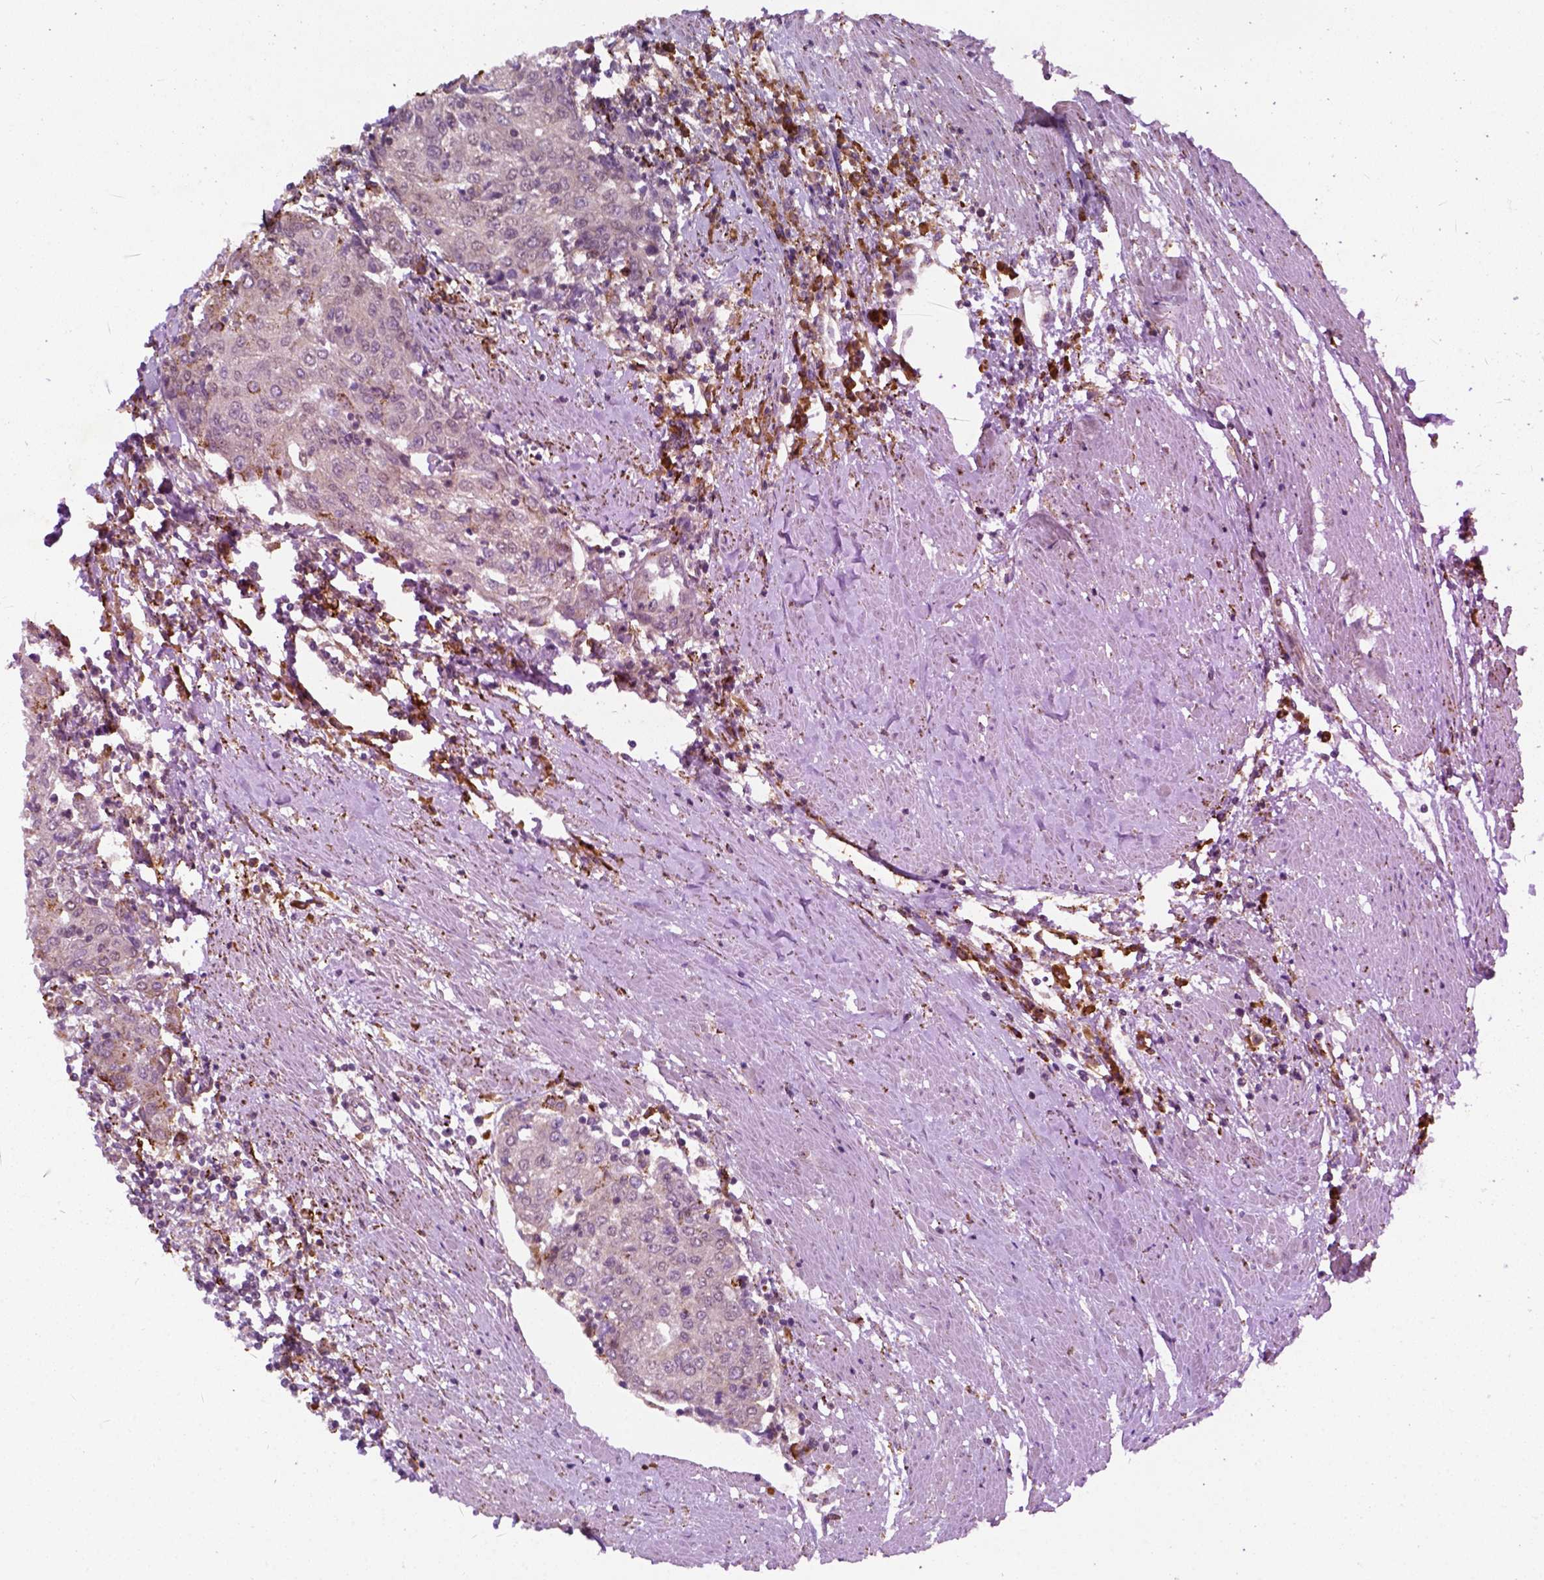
{"staining": {"intensity": "negative", "quantity": "none", "location": "none"}, "tissue": "urothelial cancer", "cell_type": "Tumor cells", "image_type": "cancer", "snomed": [{"axis": "morphology", "description": "Urothelial carcinoma, High grade"}, {"axis": "topography", "description": "Urinary bladder"}], "caption": "Urothelial carcinoma (high-grade) stained for a protein using immunohistochemistry exhibits no expression tumor cells.", "gene": "FZD7", "patient": {"sex": "female", "age": 85}}